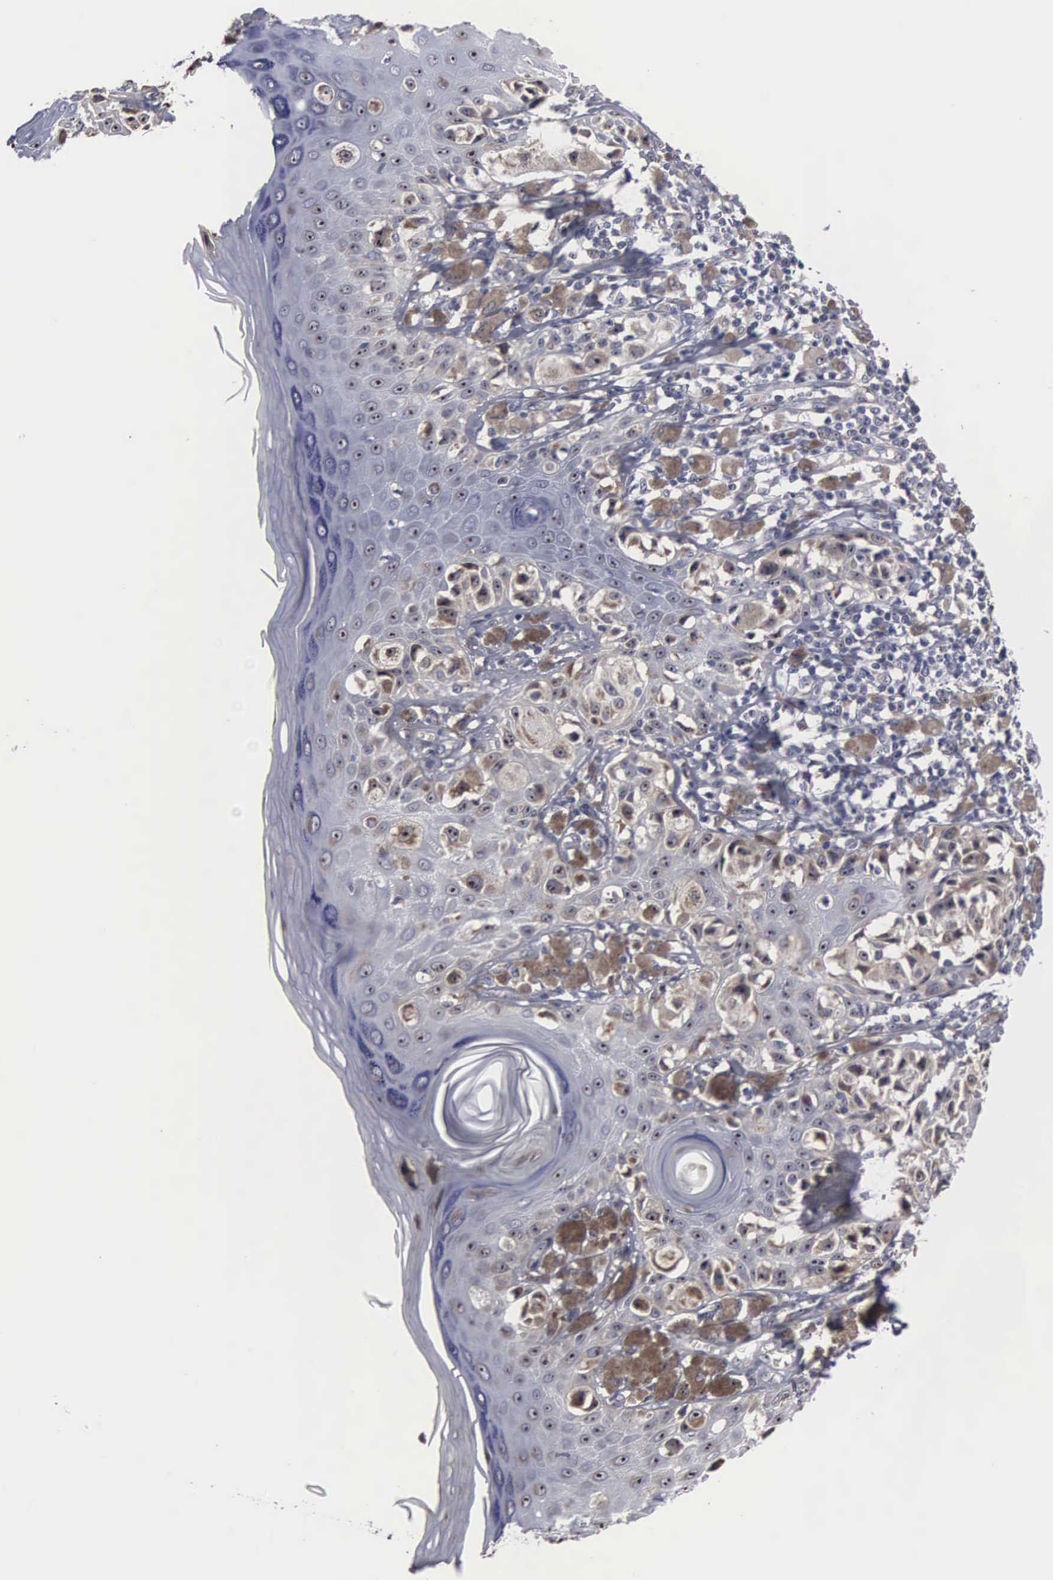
{"staining": {"intensity": "weak", "quantity": "25%-75%", "location": "nuclear"}, "tissue": "melanoma", "cell_type": "Tumor cells", "image_type": "cancer", "snomed": [{"axis": "morphology", "description": "Malignant melanoma, NOS"}, {"axis": "topography", "description": "Skin"}], "caption": "Protein analysis of malignant melanoma tissue shows weak nuclear positivity in about 25%-75% of tumor cells.", "gene": "NGDN", "patient": {"sex": "female", "age": 55}}